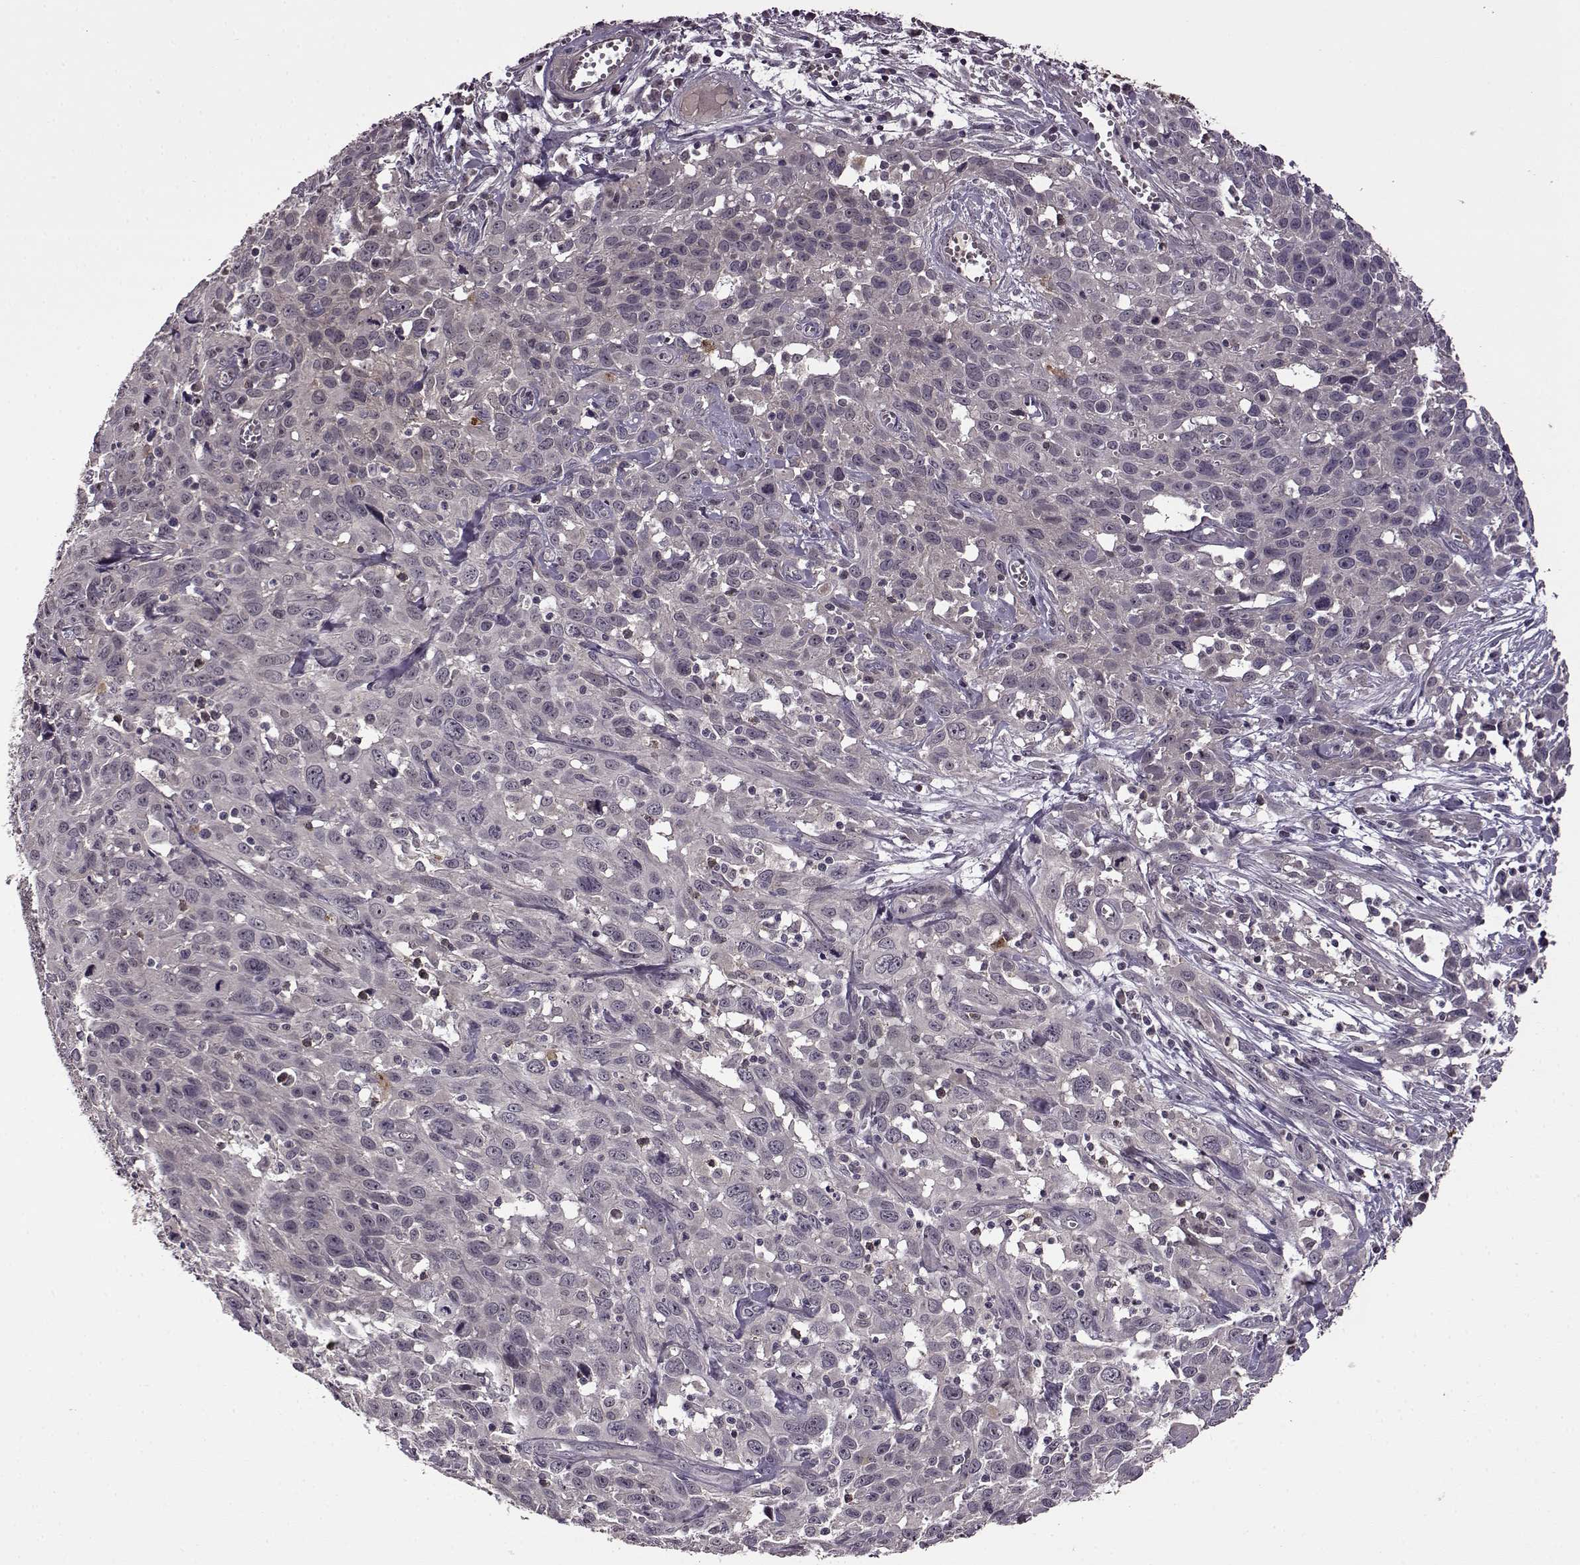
{"staining": {"intensity": "negative", "quantity": "none", "location": "none"}, "tissue": "cervical cancer", "cell_type": "Tumor cells", "image_type": "cancer", "snomed": [{"axis": "morphology", "description": "Squamous cell carcinoma, NOS"}, {"axis": "topography", "description": "Cervix"}], "caption": "IHC micrograph of cervical squamous cell carcinoma stained for a protein (brown), which displays no positivity in tumor cells.", "gene": "MAIP1", "patient": {"sex": "female", "age": 38}}